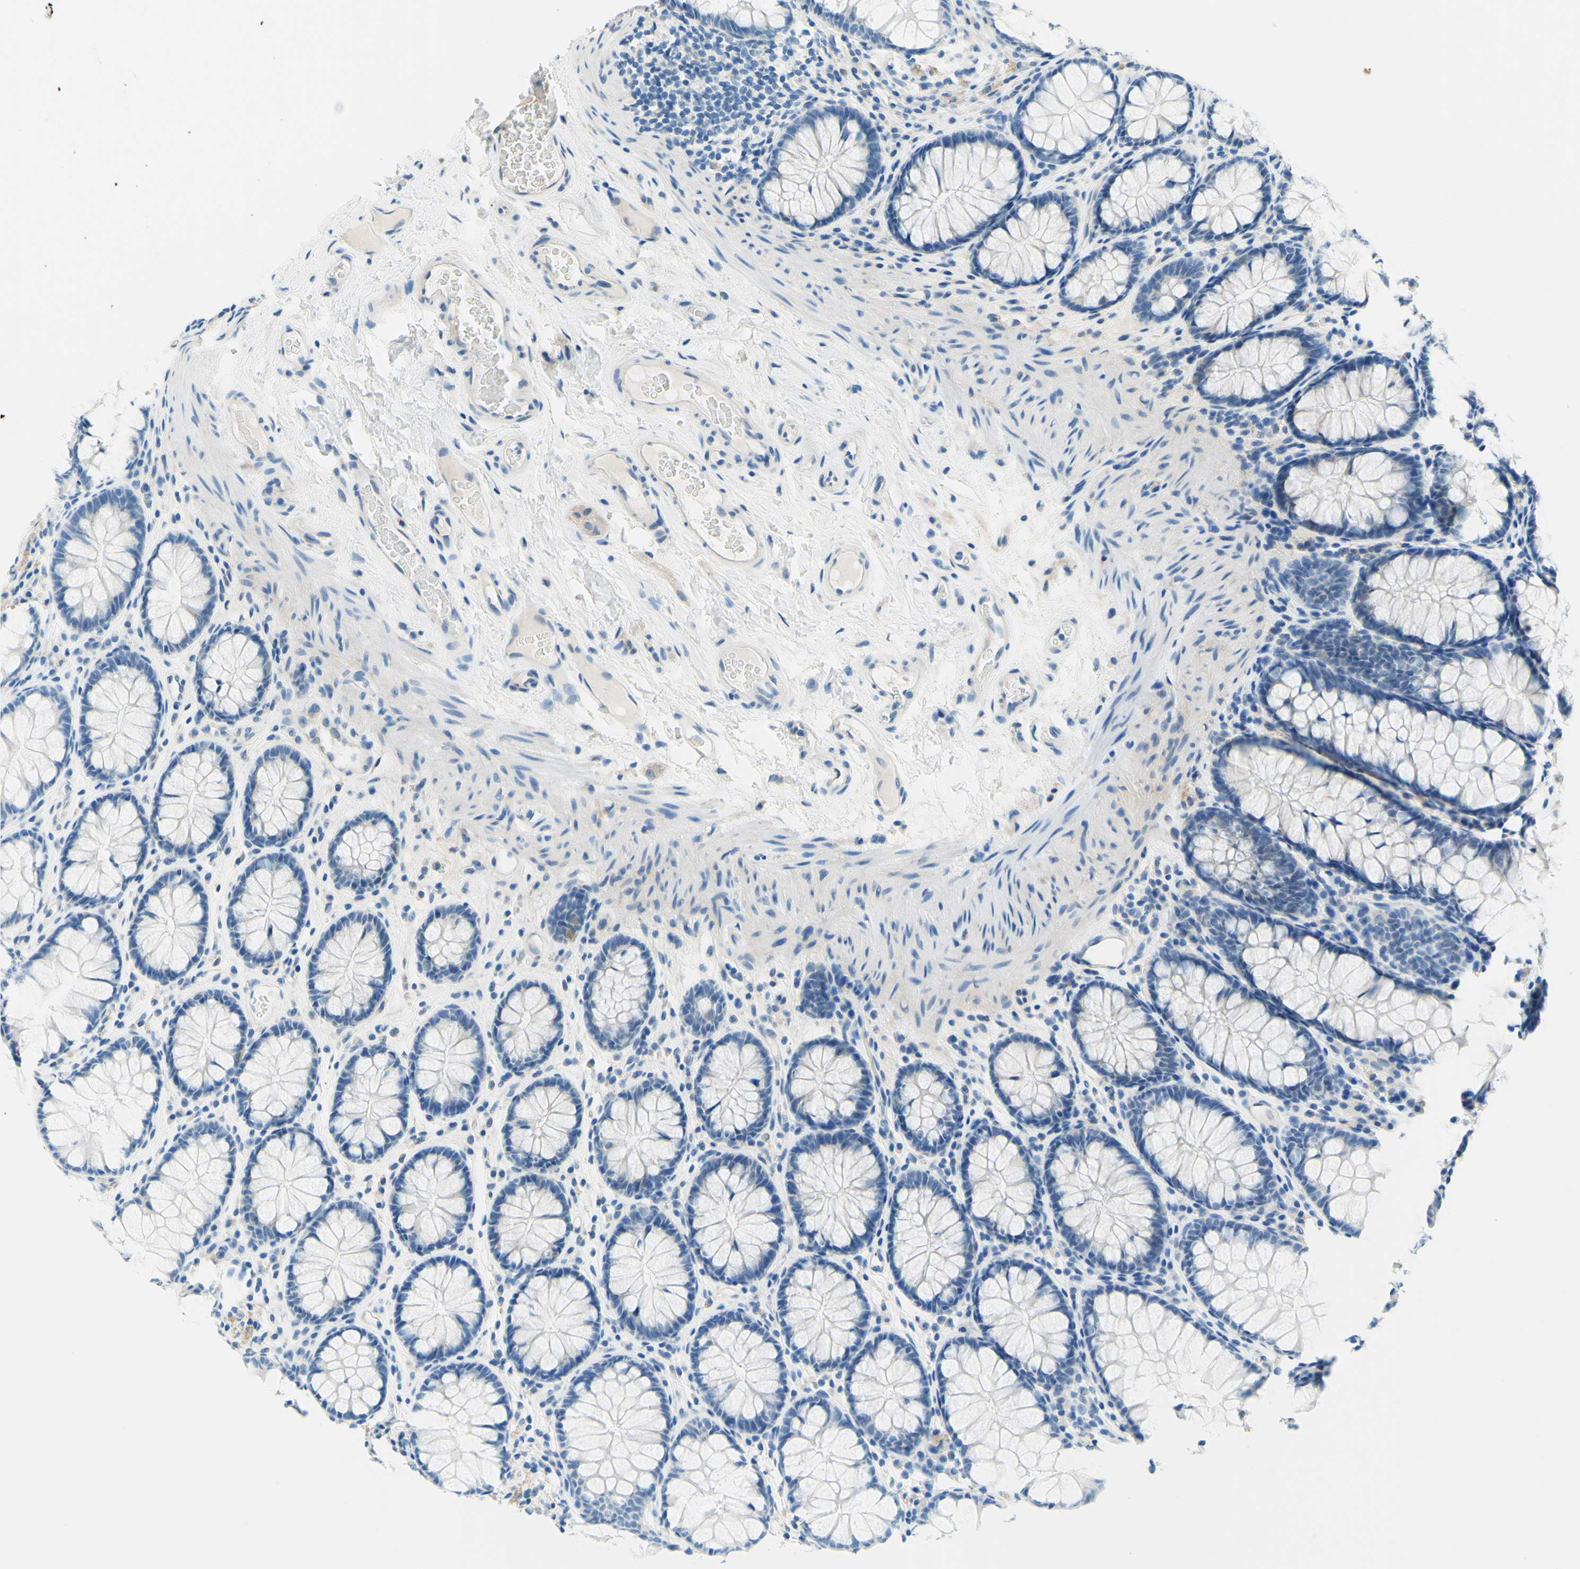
{"staining": {"intensity": "negative", "quantity": "none", "location": "none"}, "tissue": "colon", "cell_type": "Endothelial cells", "image_type": "normal", "snomed": [{"axis": "morphology", "description": "Normal tissue, NOS"}, {"axis": "topography", "description": "Colon"}], "caption": "Image shows no significant protein expression in endothelial cells of benign colon.", "gene": "PASD1", "patient": {"sex": "female", "age": 55}}